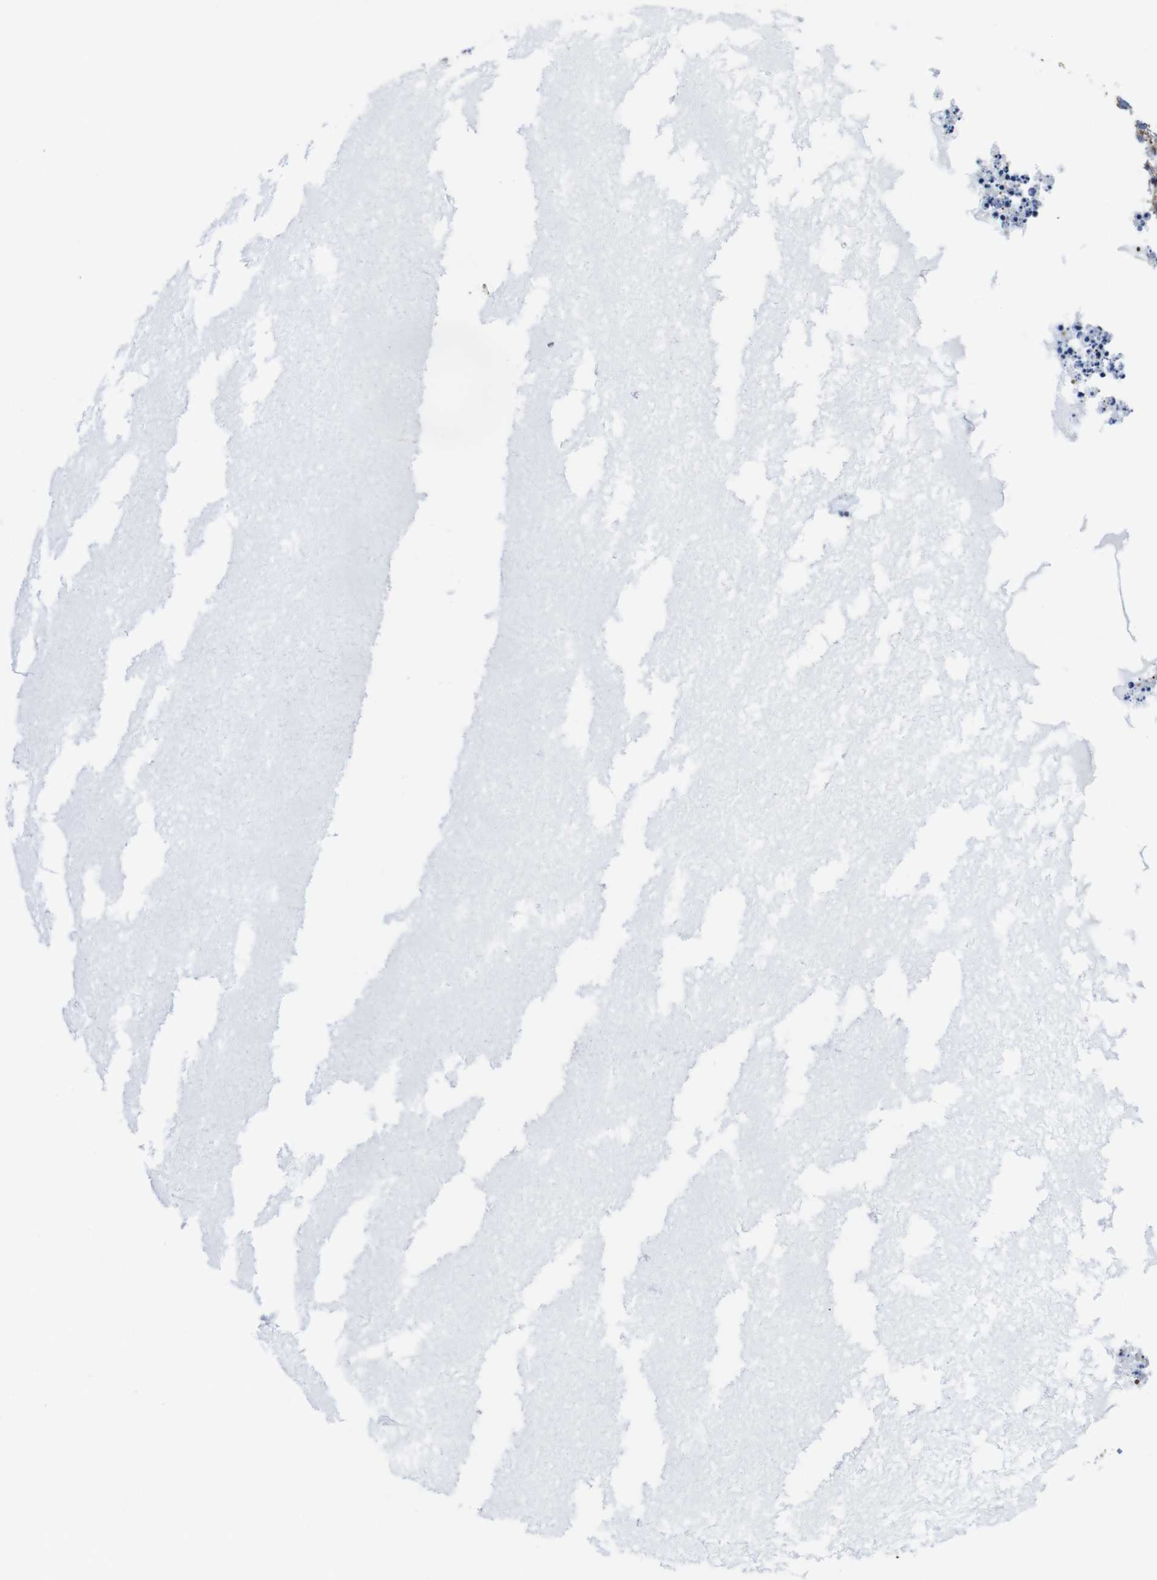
{"staining": {"intensity": "moderate", "quantity": "25%-75%", "location": "cytoplasmic/membranous"}, "tissue": "ovary", "cell_type": "Ovarian stroma cells", "image_type": "normal", "snomed": [{"axis": "morphology", "description": "Normal tissue, NOS"}, {"axis": "topography", "description": "Ovary"}], "caption": "Normal ovary shows moderate cytoplasmic/membranous positivity in approximately 25%-75% of ovarian stroma cells The staining was performed using DAB (3,3'-diaminobenzidine), with brown indicating positive protein expression. Nuclei are stained blue with hematoxylin..", "gene": "NUMB", "patient": {"sex": "female", "age": 35}}